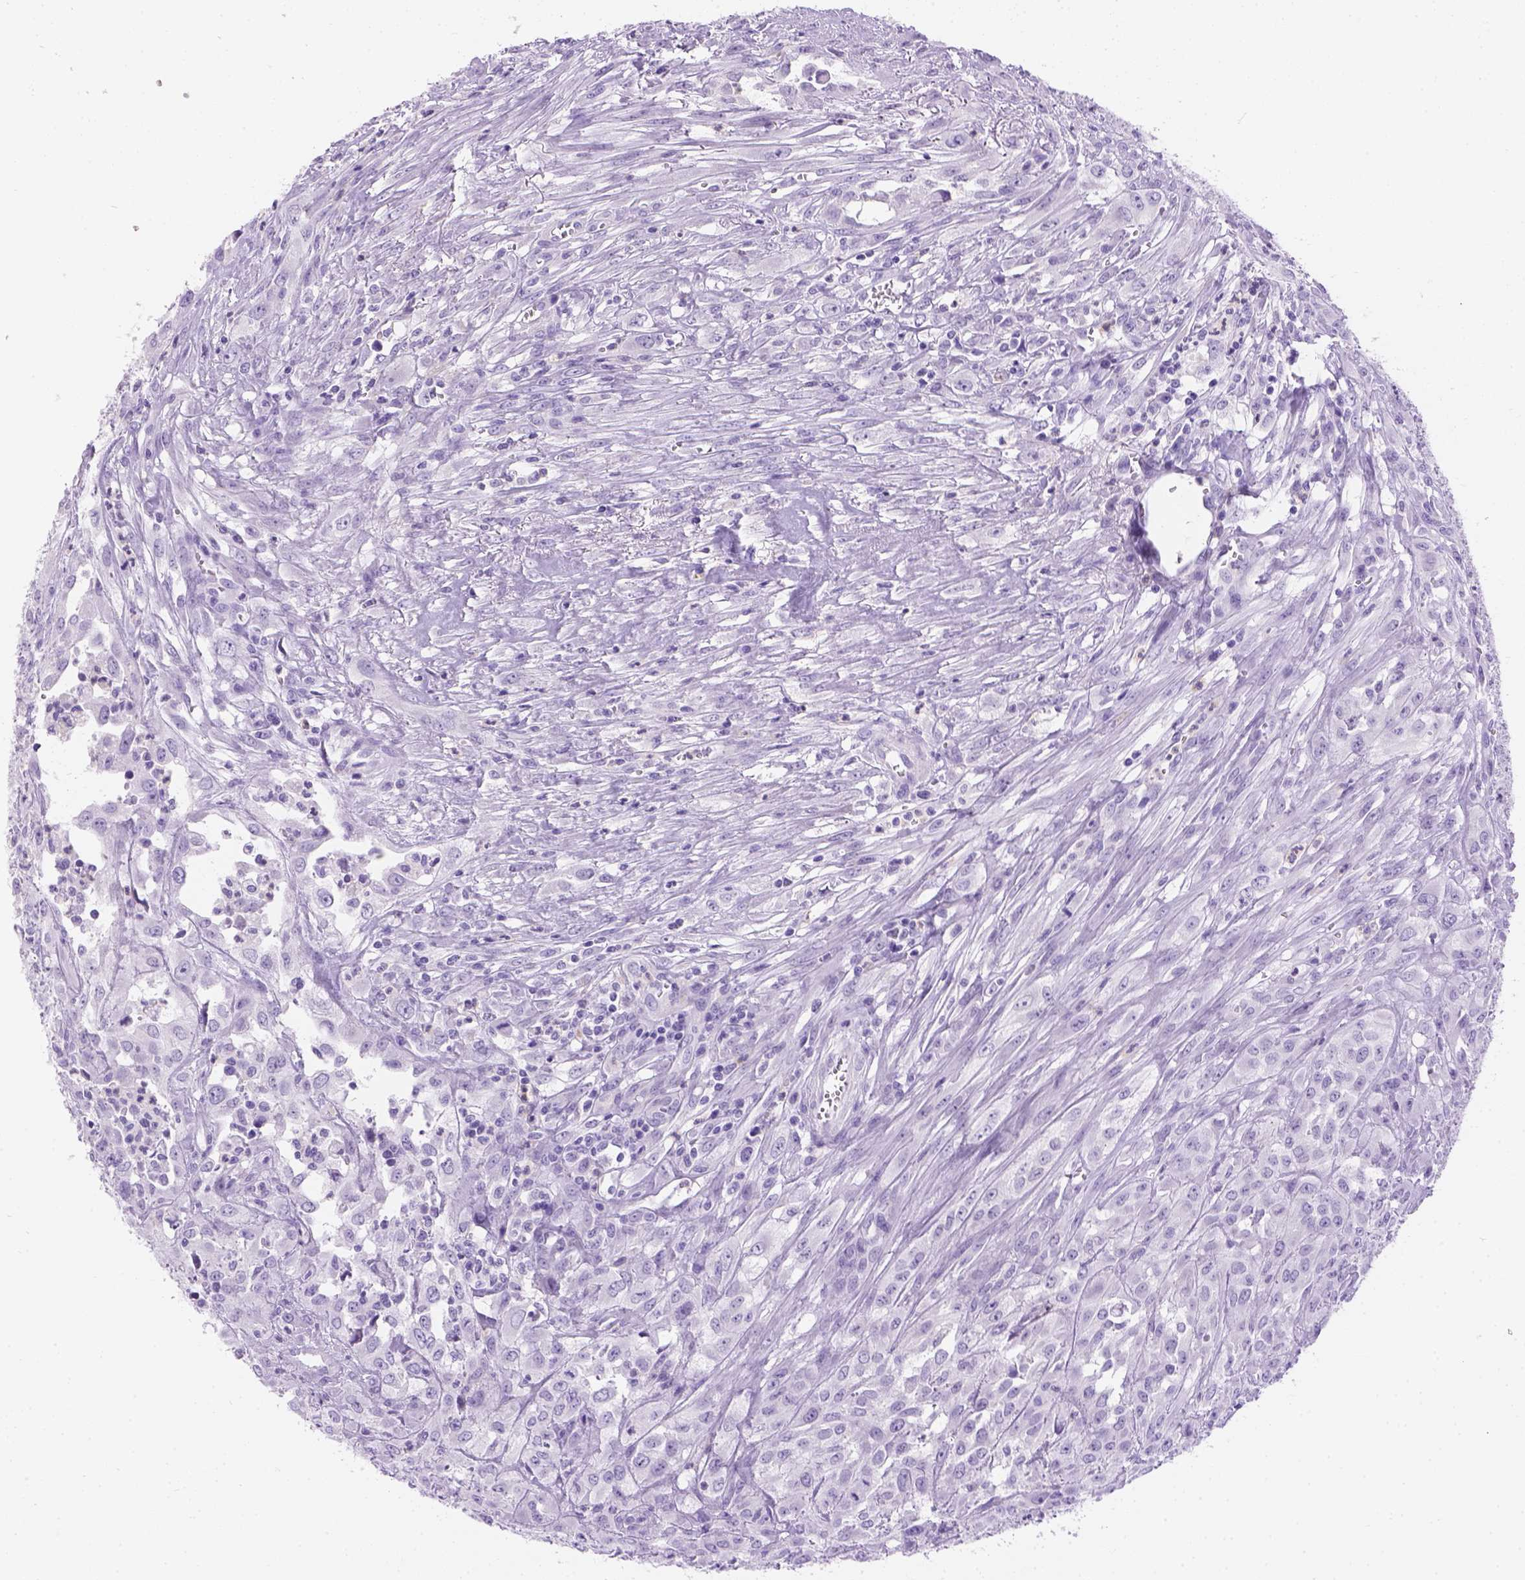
{"staining": {"intensity": "negative", "quantity": "none", "location": "none"}, "tissue": "urothelial cancer", "cell_type": "Tumor cells", "image_type": "cancer", "snomed": [{"axis": "morphology", "description": "Urothelial carcinoma, High grade"}, {"axis": "topography", "description": "Urinary bladder"}], "caption": "An image of high-grade urothelial carcinoma stained for a protein exhibits no brown staining in tumor cells.", "gene": "TMEM38A", "patient": {"sex": "male", "age": 67}}